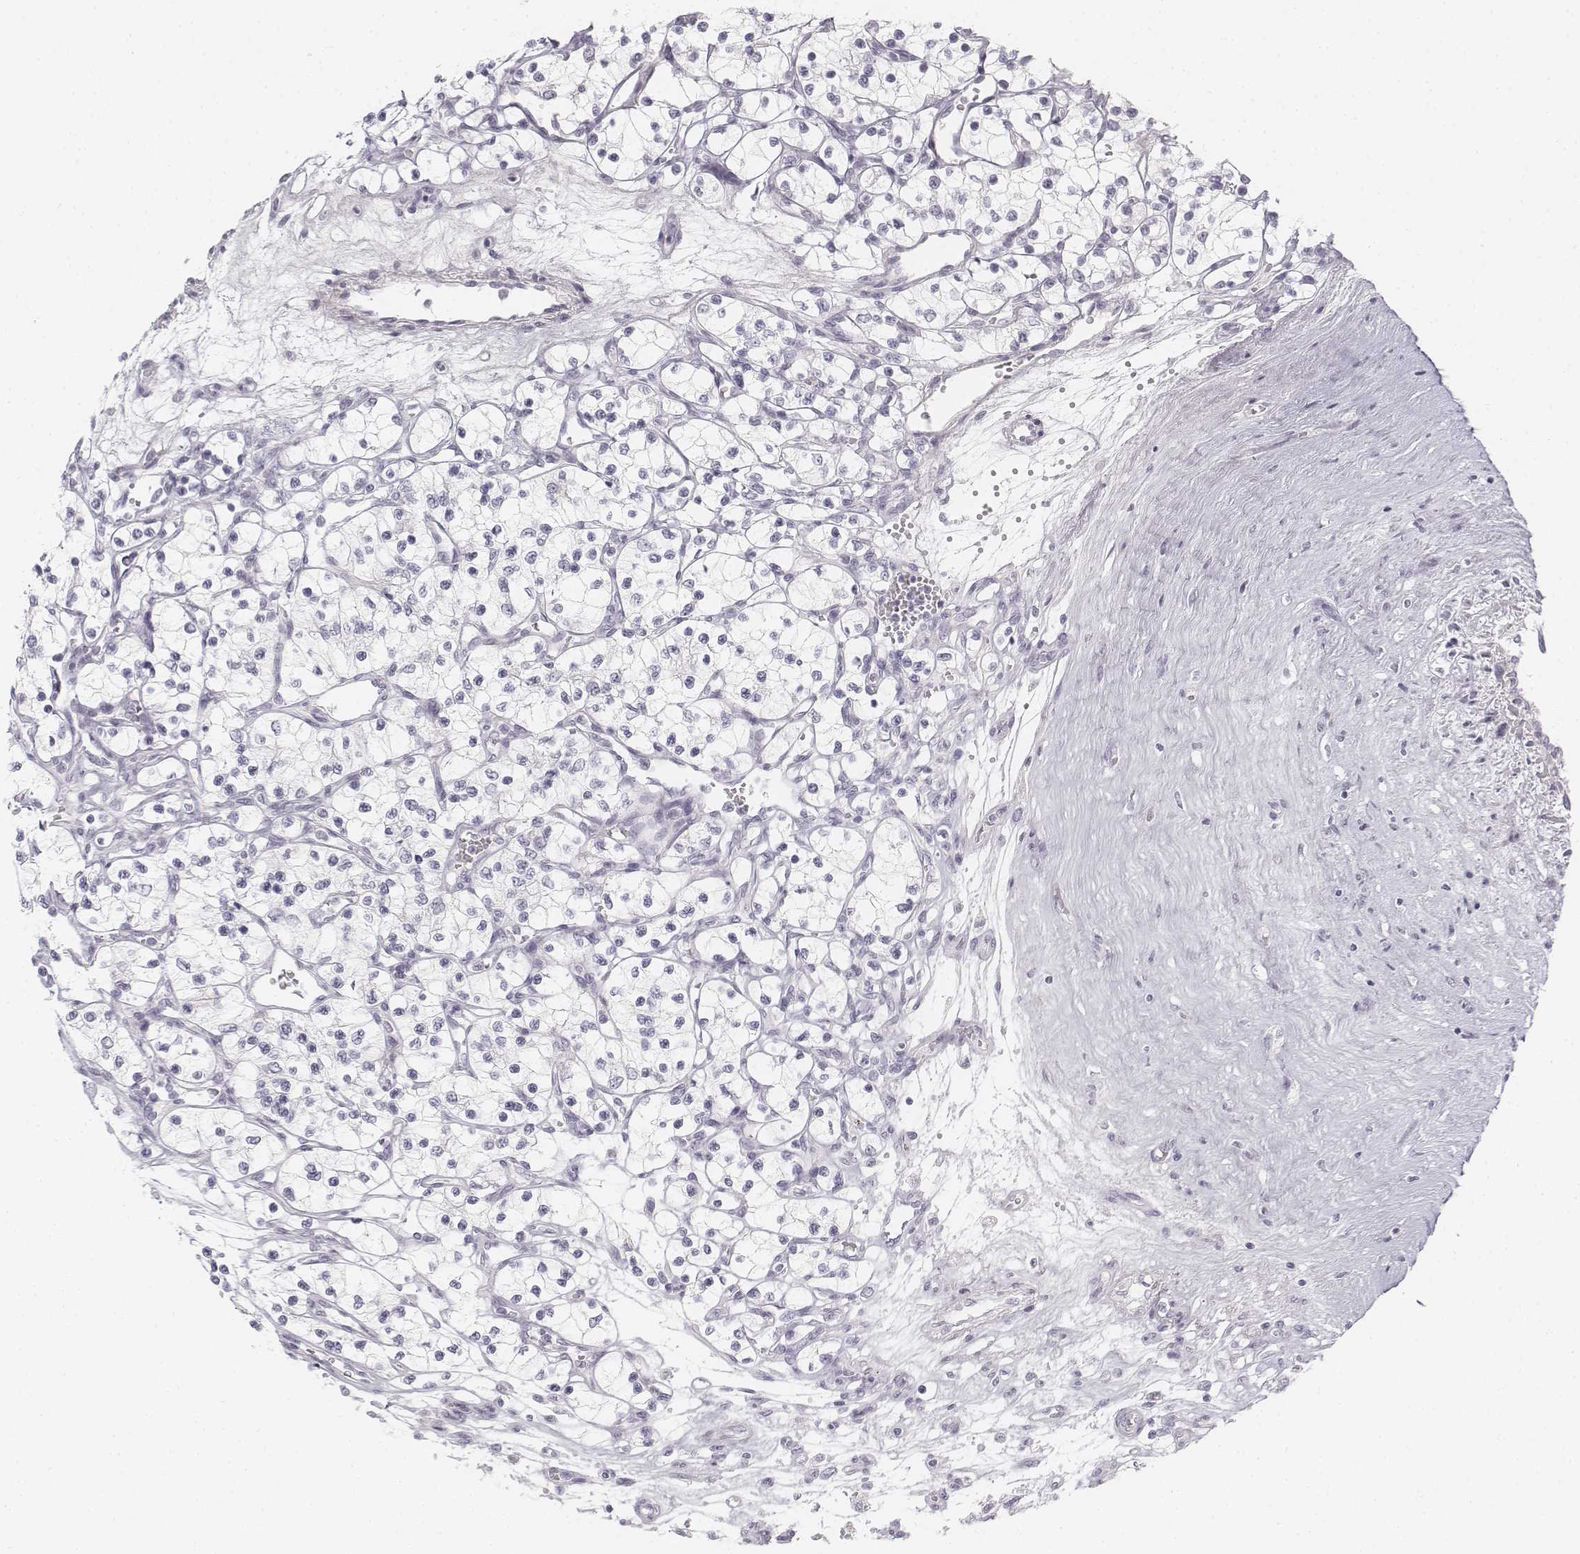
{"staining": {"intensity": "negative", "quantity": "none", "location": "none"}, "tissue": "renal cancer", "cell_type": "Tumor cells", "image_type": "cancer", "snomed": [{"axis": "morphology", "description": "Adenocarcinoma, NOS"}, {"axis": "topography", "description": "Kidney"}], "caption": "The immunohistochemistry (IHC) micrograph has no significant positivity in tumor cells of adenocarcinoma (renal) tissue.", "gene": "KRT25", "patient": {"sex": "female", "age": 69}}